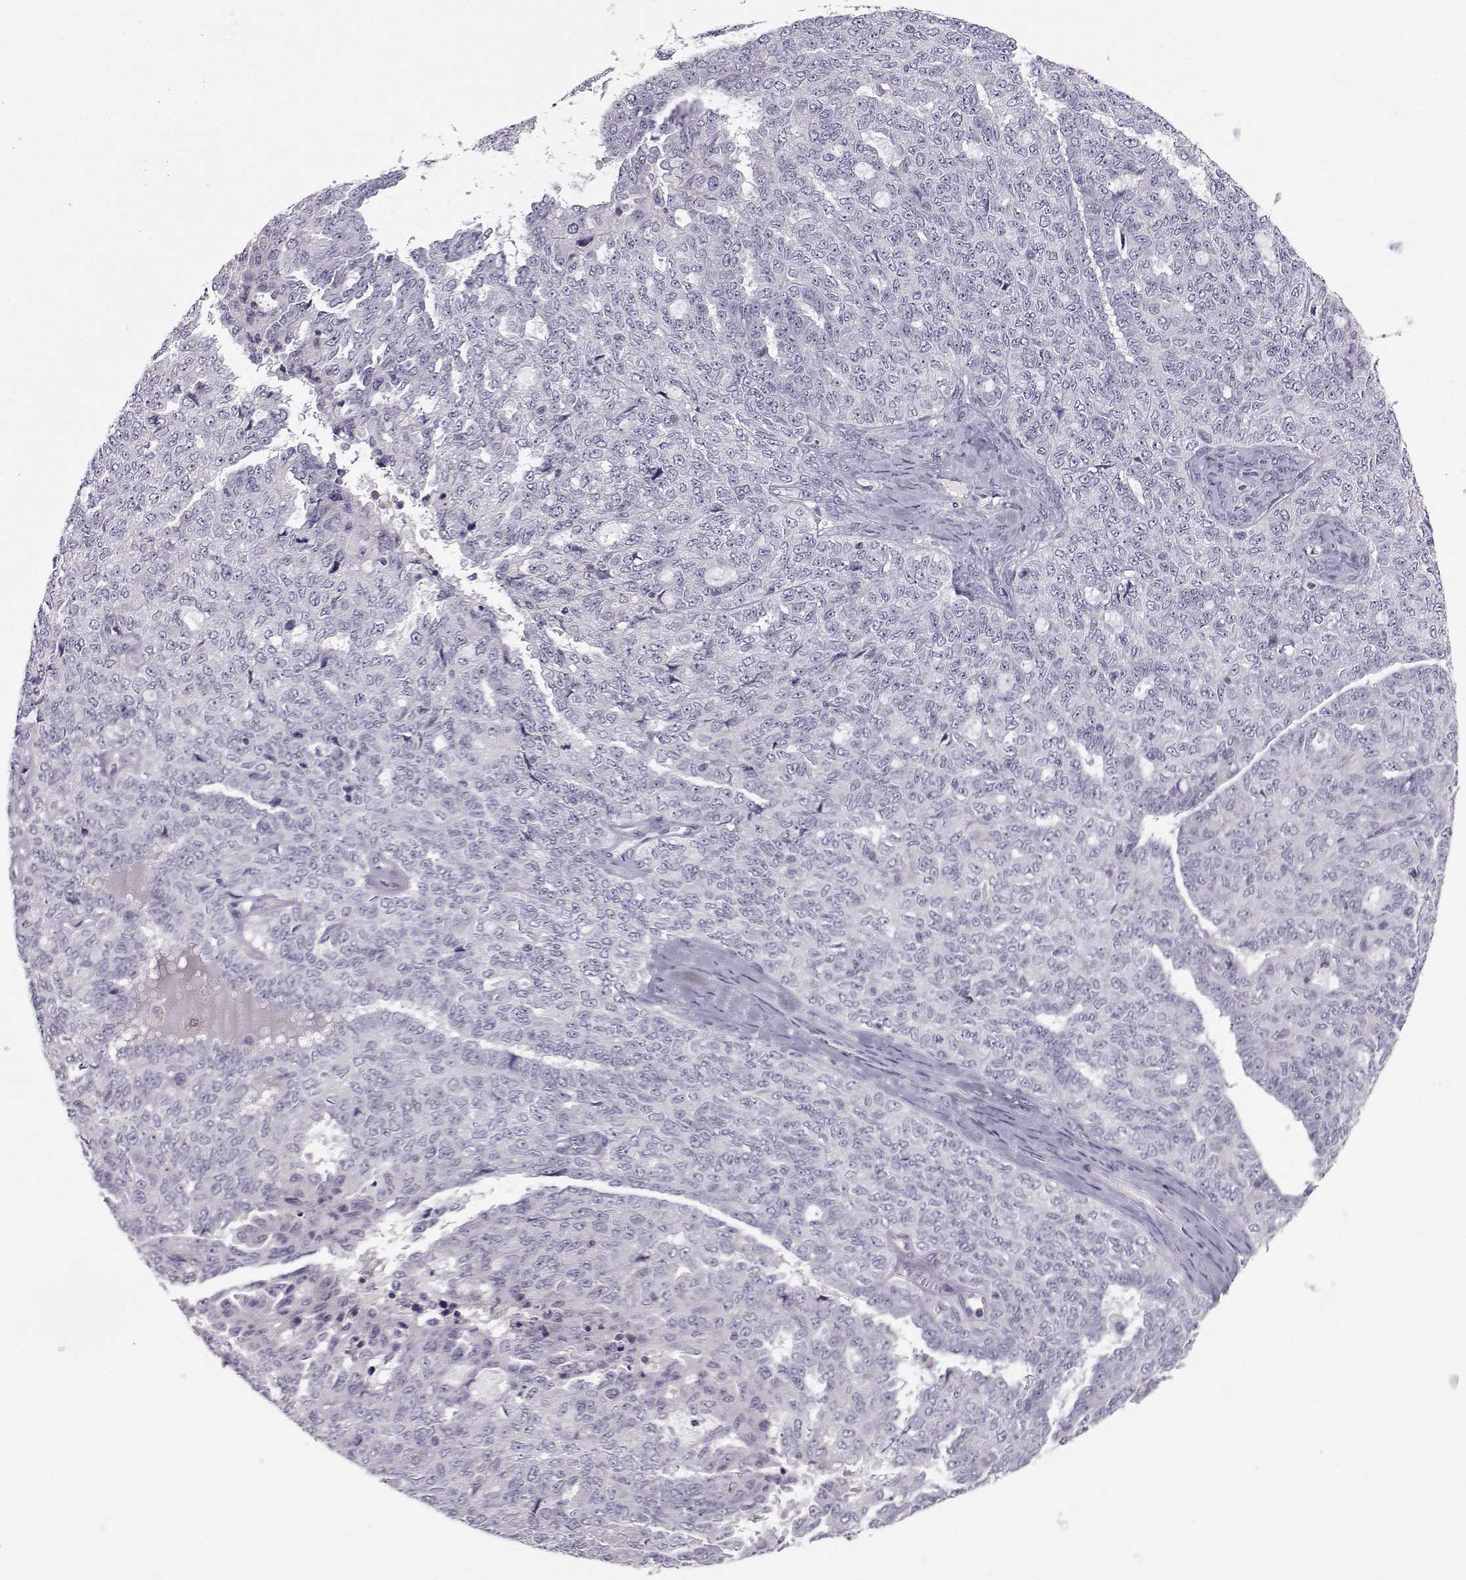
{"staining": {"intensity": "negative", "quantity": "none", "location": "none"}, "tissue": "ovarian cancer", "cell_type": "Tumor cells", "image_type": "cancer", "snomed": [{"axis": "morphology", "description": "Cystadenocarcinoma, serous, NOS"}, {"axis": "topography", "description": "Ovary"}], "caption": "Immunohistochemistry (IHC) micrograph of neoplastic tissue: human ovarian cancer (serous cystadenocarcinoma) stained with DAB (3,3'-diaminobenzidine) reveals no significant protein expression in tumor cells.", "gene": "MROH7", "patient": {"sex": "female", "age": 71}}